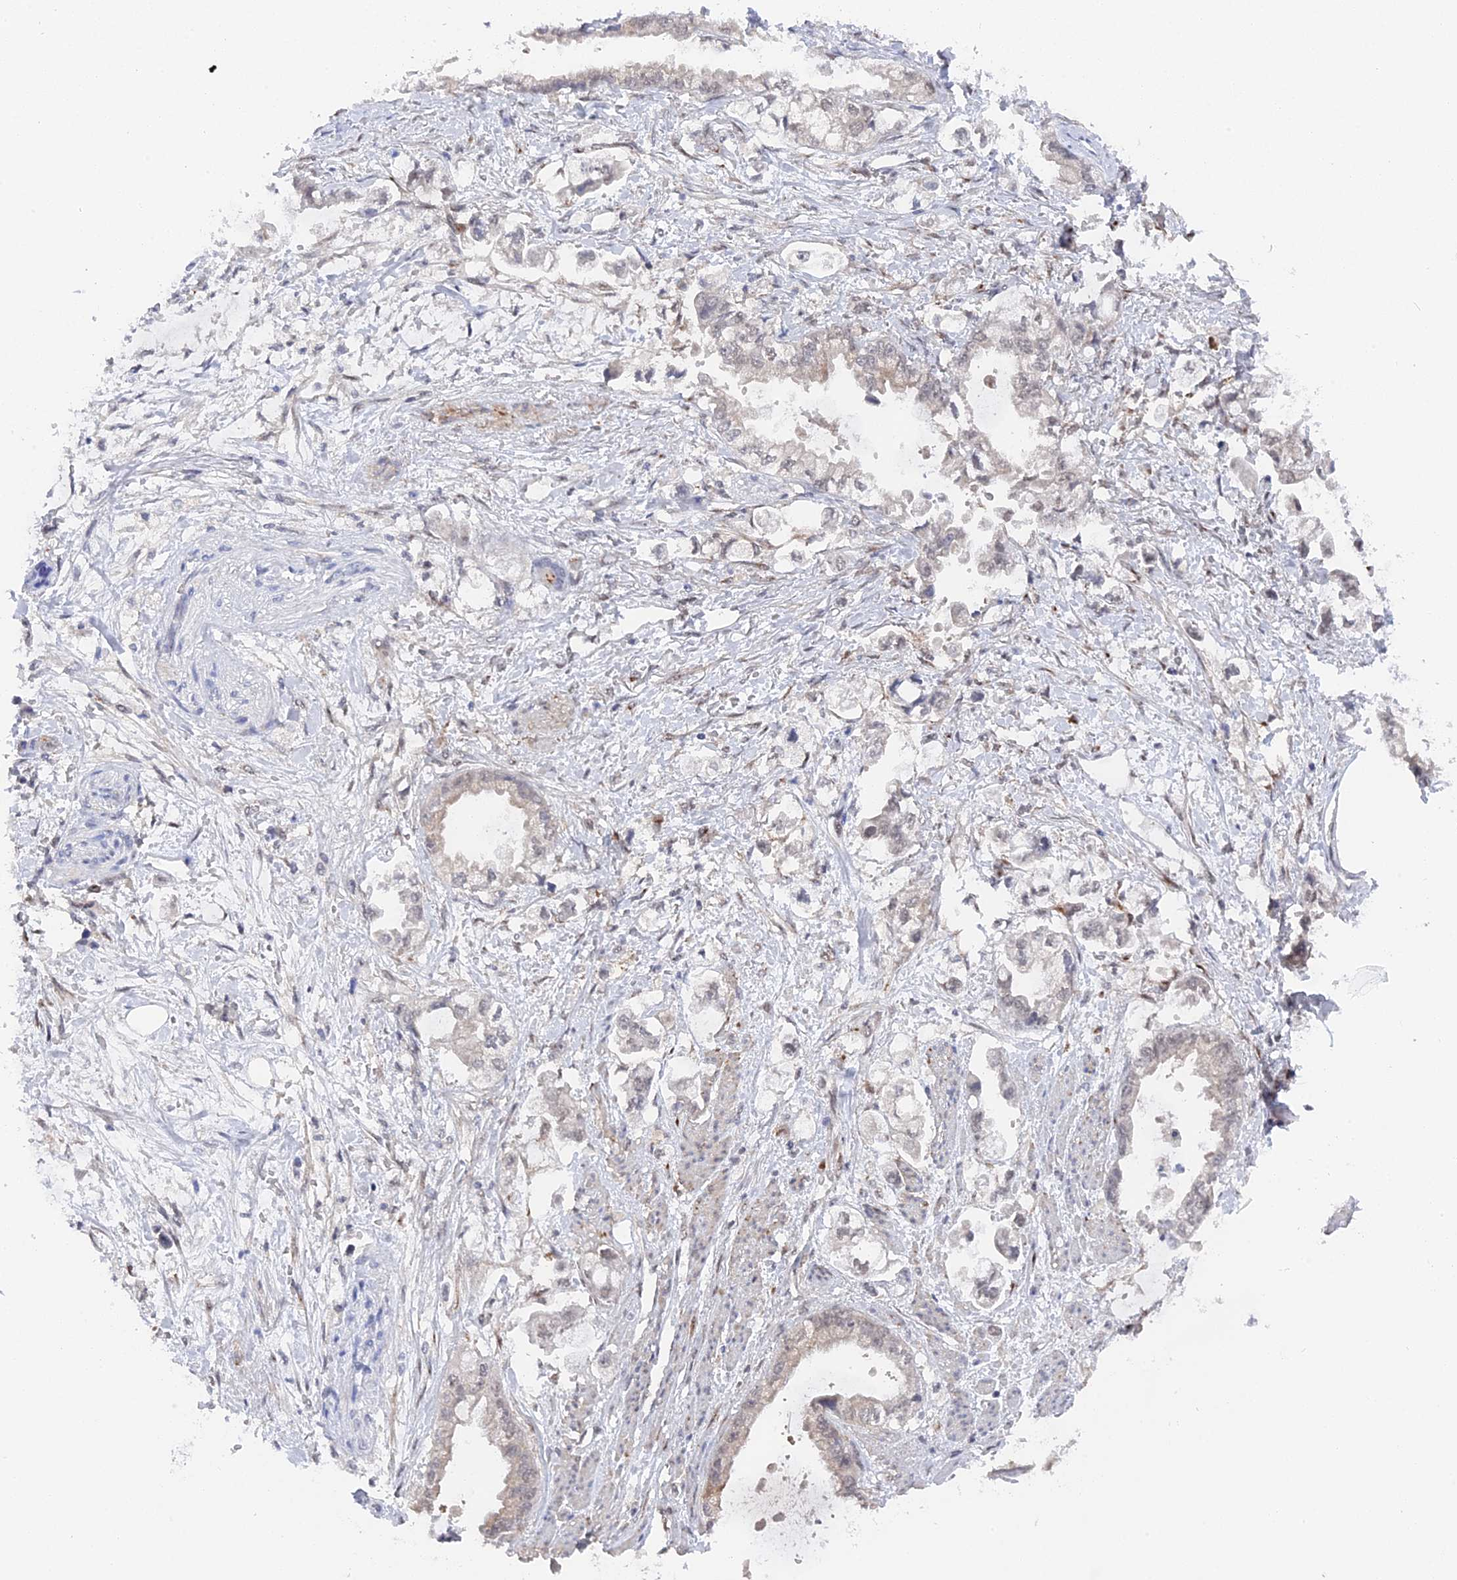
{"staining": {"intensity": "weak", "quantity": "<25%", "location": "nuclear"}, "tissue": "stomach cancer", "cell_type": "Tumor cells", "image_type": "cancer", "snomed": [{"axis": "morphology", "description": "Adenocarcinoma, NOS"}, {"axis": "topography", "description": "Stomach"}], "caption": "Immunohistochemistry of adenocarcinoma (stomach) reveals no staining in tumor cells.", "gene": "CCDC85A", "patient": {"sex": "male", "age": 62}}